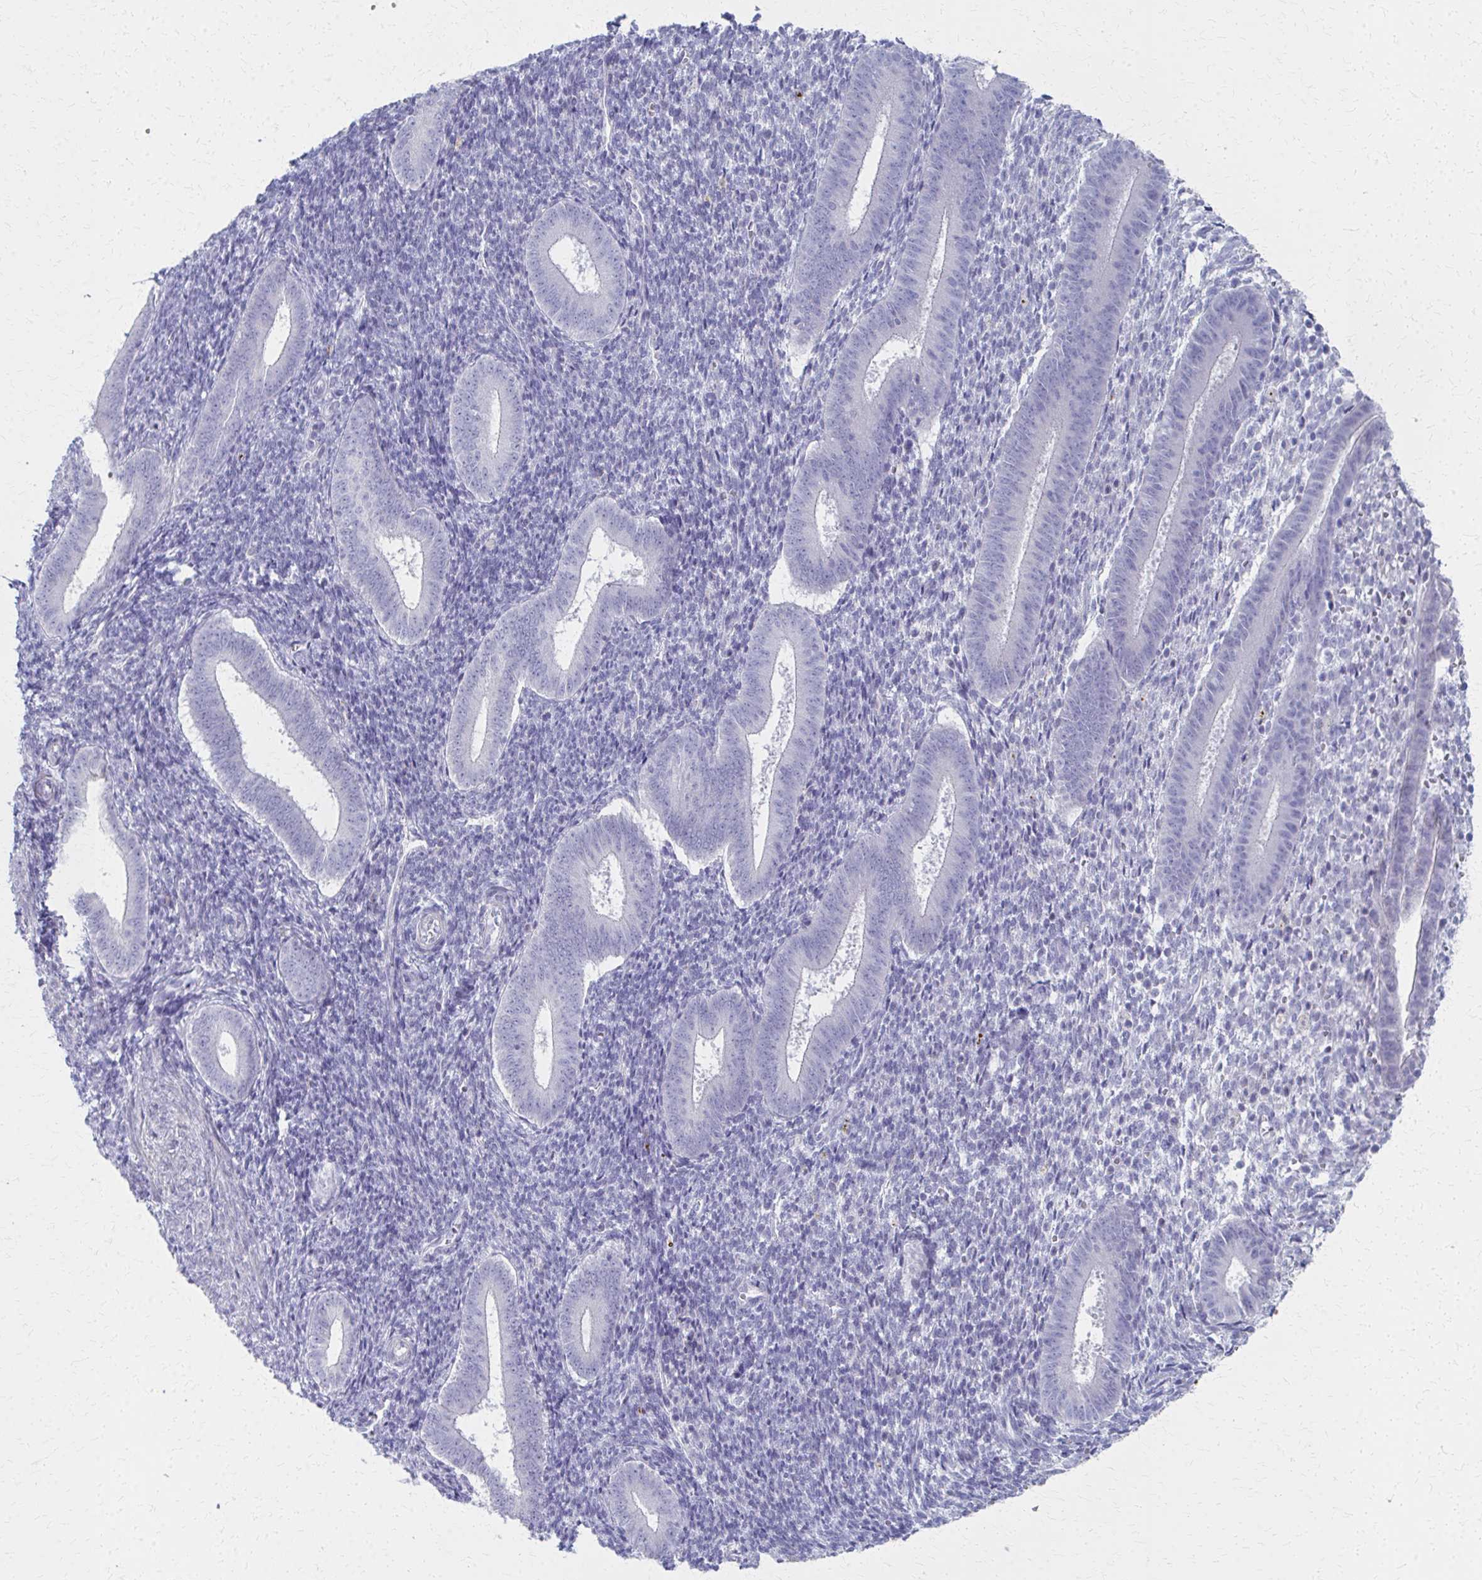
{"staining": {"intensity": "negative", "quantity": "none", "location": "none"}, "tissue": "endometrium", "cell_type": "Cells in endometrial stroma", "image_type": "normal", "snomed": [{"axis": "morphology", "description": "Normal tissue, NOS"}, {"axis": "topography", "description": "Endometrium"}], "caption": "DAB immunohistochemical staining of normal human endometrium reveals no significant positivity in cells in endometrial stroma.", "gene": "MS4A2", "patient": {"sex": "female", "age": 25}}